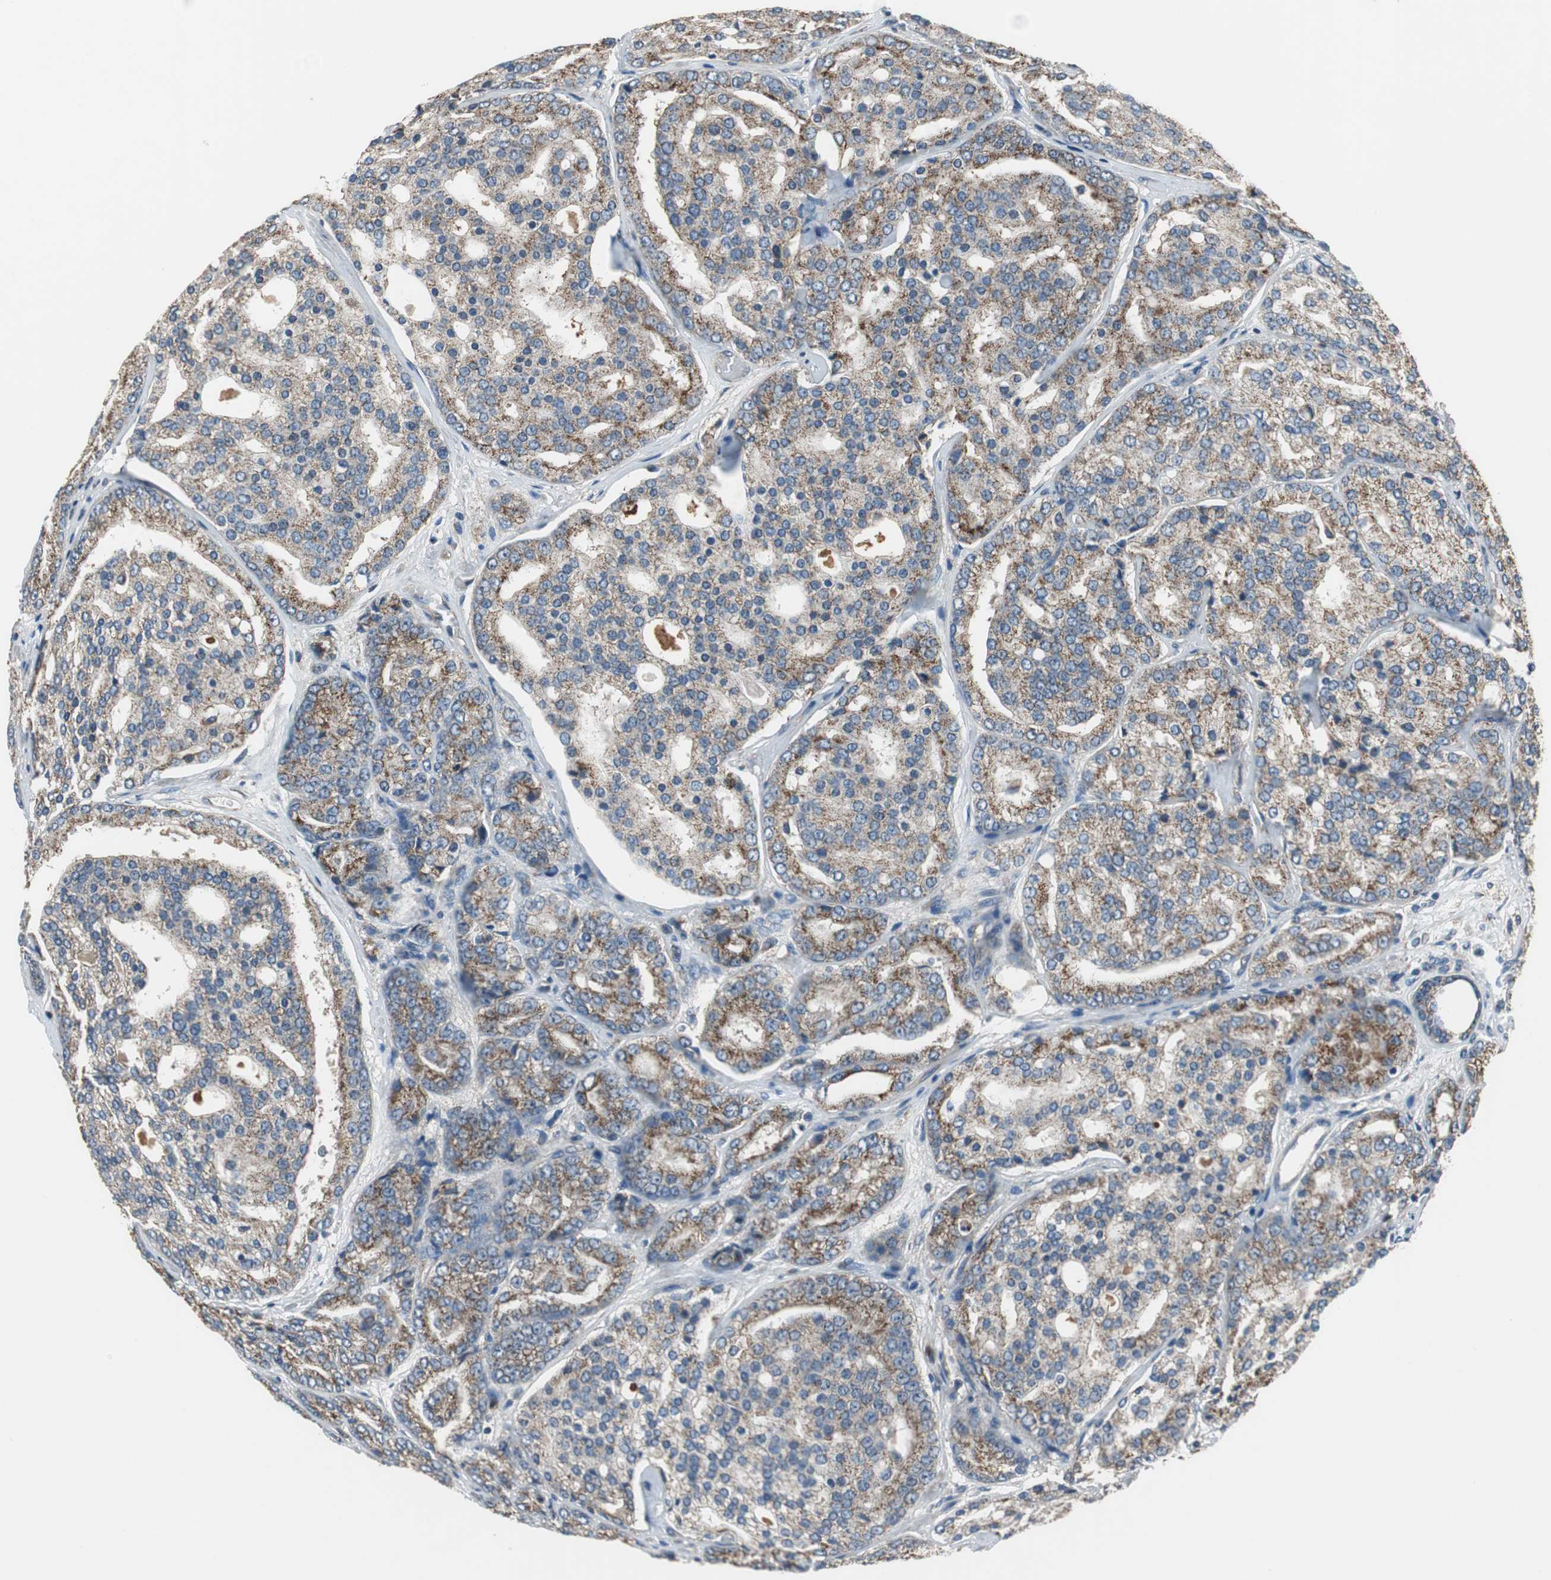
{"staining": {"intensity": "moderate", "quantity": ">75%", "location": "cytoplasmic/membranous"}, "tissue": "prostate cancer", "cell_type": "Tumor cells", "image_type": "cancer", "snomed": [{"axis": "morphology", "description": "Adenocarcinoma, High grade"}, {"axis": "topography", "description": "Prostate"}], "caption": "A brown stain labels moderate cytoplasmic/membranous staining of a protein in prostate cancer (adenocarcinoma (high-grade)) tumor cells.", "gene": "PI4KB", "patient": {"sex": "male", "age": 64}}